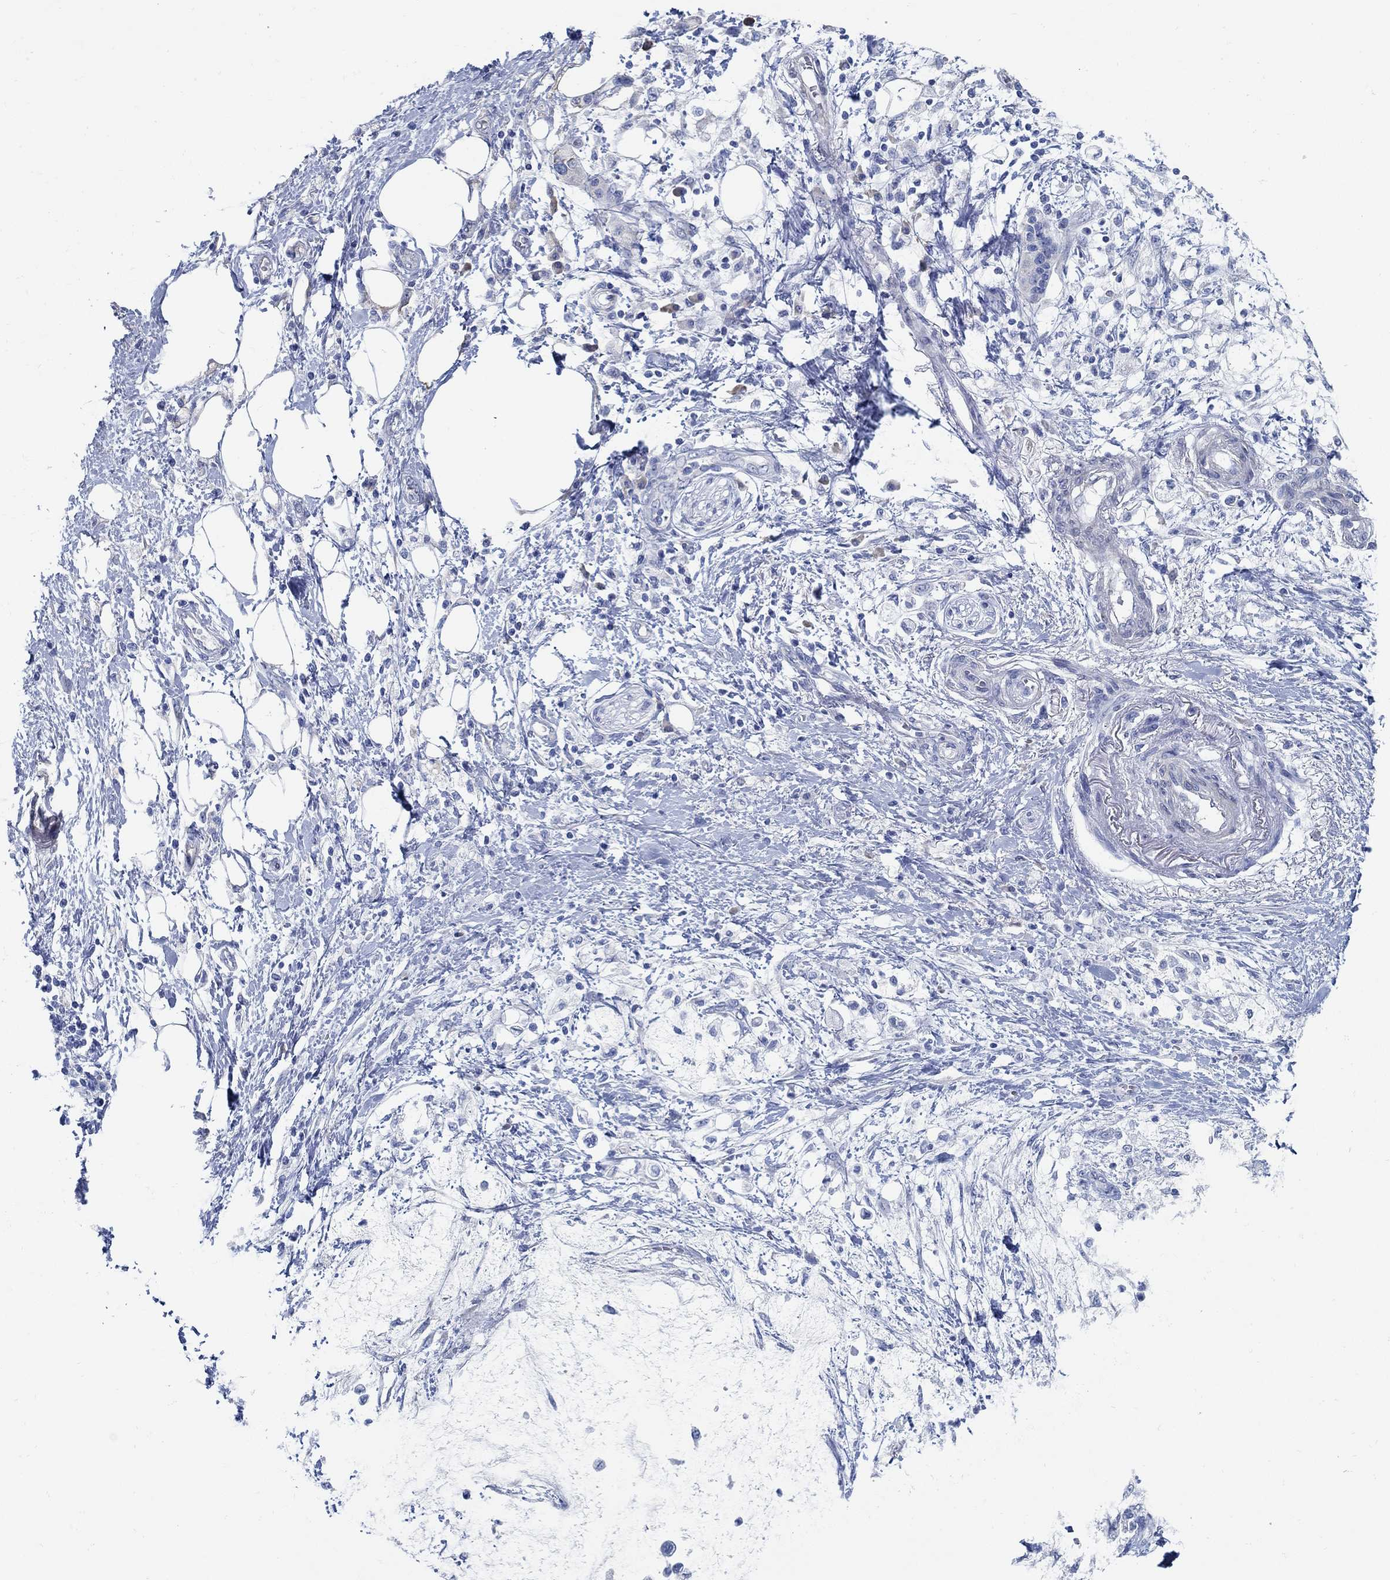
{"staining": {"intensity": "negative", "quantity": "none", "location": "none"}, "tissue": "pancreatic cancer", "cell_type": "Tumor cells", "image_type": "cancer", "snomed": [{"axis": "morphology", "description": "Normal tissue, NOS"}, {"axis": "morphology", "description": "Adenocarcinoma, NOS"}, {"axis": "topography", "description": "Pancreas"}, {"axis": "topography", "description": "Duodenum"}], "caption": "Pancreatic cancer stained for a protein using immunohistochemistry reveals no expression tumor cells.", "gene": "C15orf39", "patient": {"sex": "female", "age": 60}}